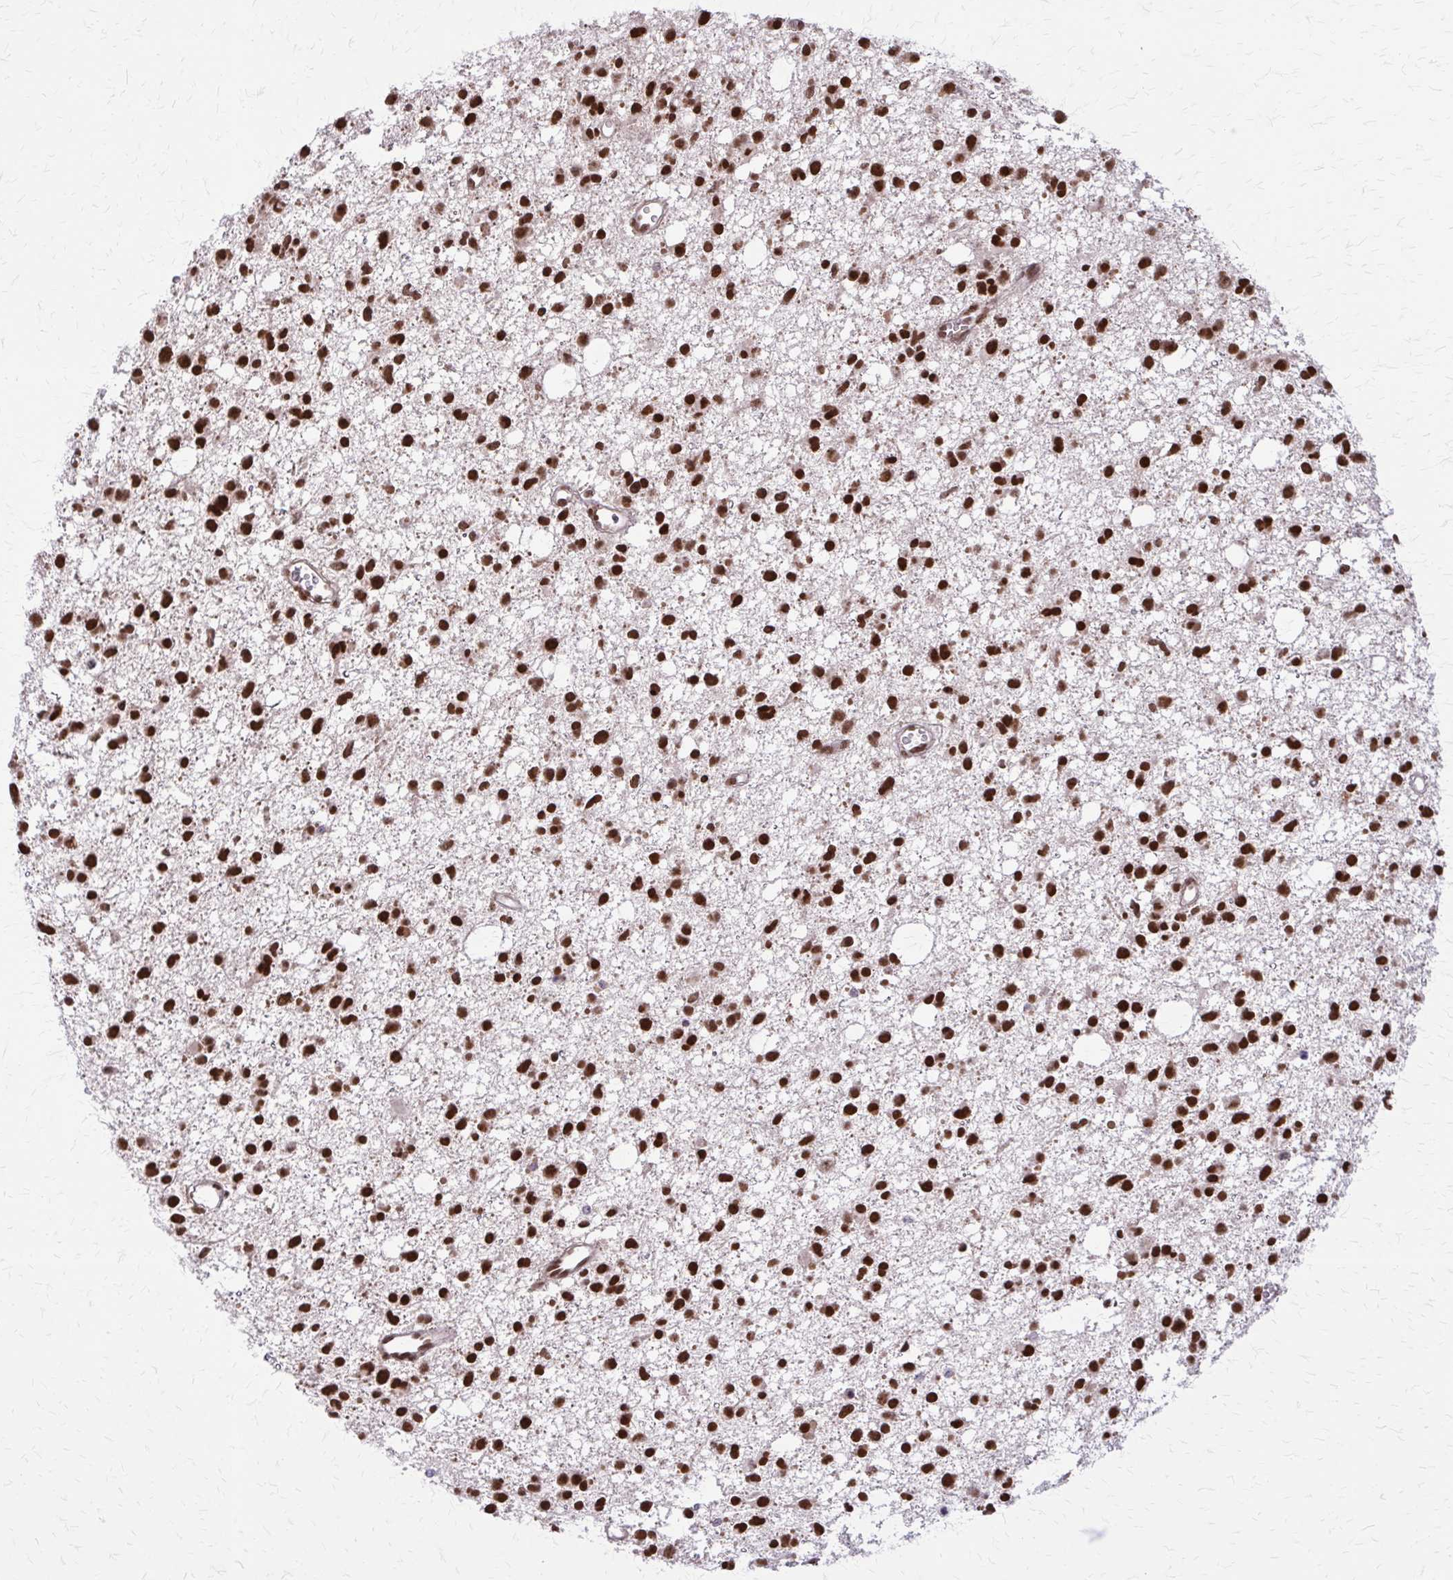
{"staining": {"intensity": "strong", "quantity": ">75%", "location": "nuclear"}, "tissue": "glioma", "cell_type": "Tumor cells", "image_type": "cancer", "snomed": [{"axis": "morphology", "description": "Glioma, malignant, High grade"}, {"axis": "topography", "description": "Brain"}], "caption": "A micrograph of glioma stained for a protein reveals strong nuclear brown staining in tumor cells. (DAB (3,3'-diaminobenzidine) IHC with brightfield microscopy, high magnification).", "gene": "TTF1", "patient": {"sex": "male", "age": 23}}